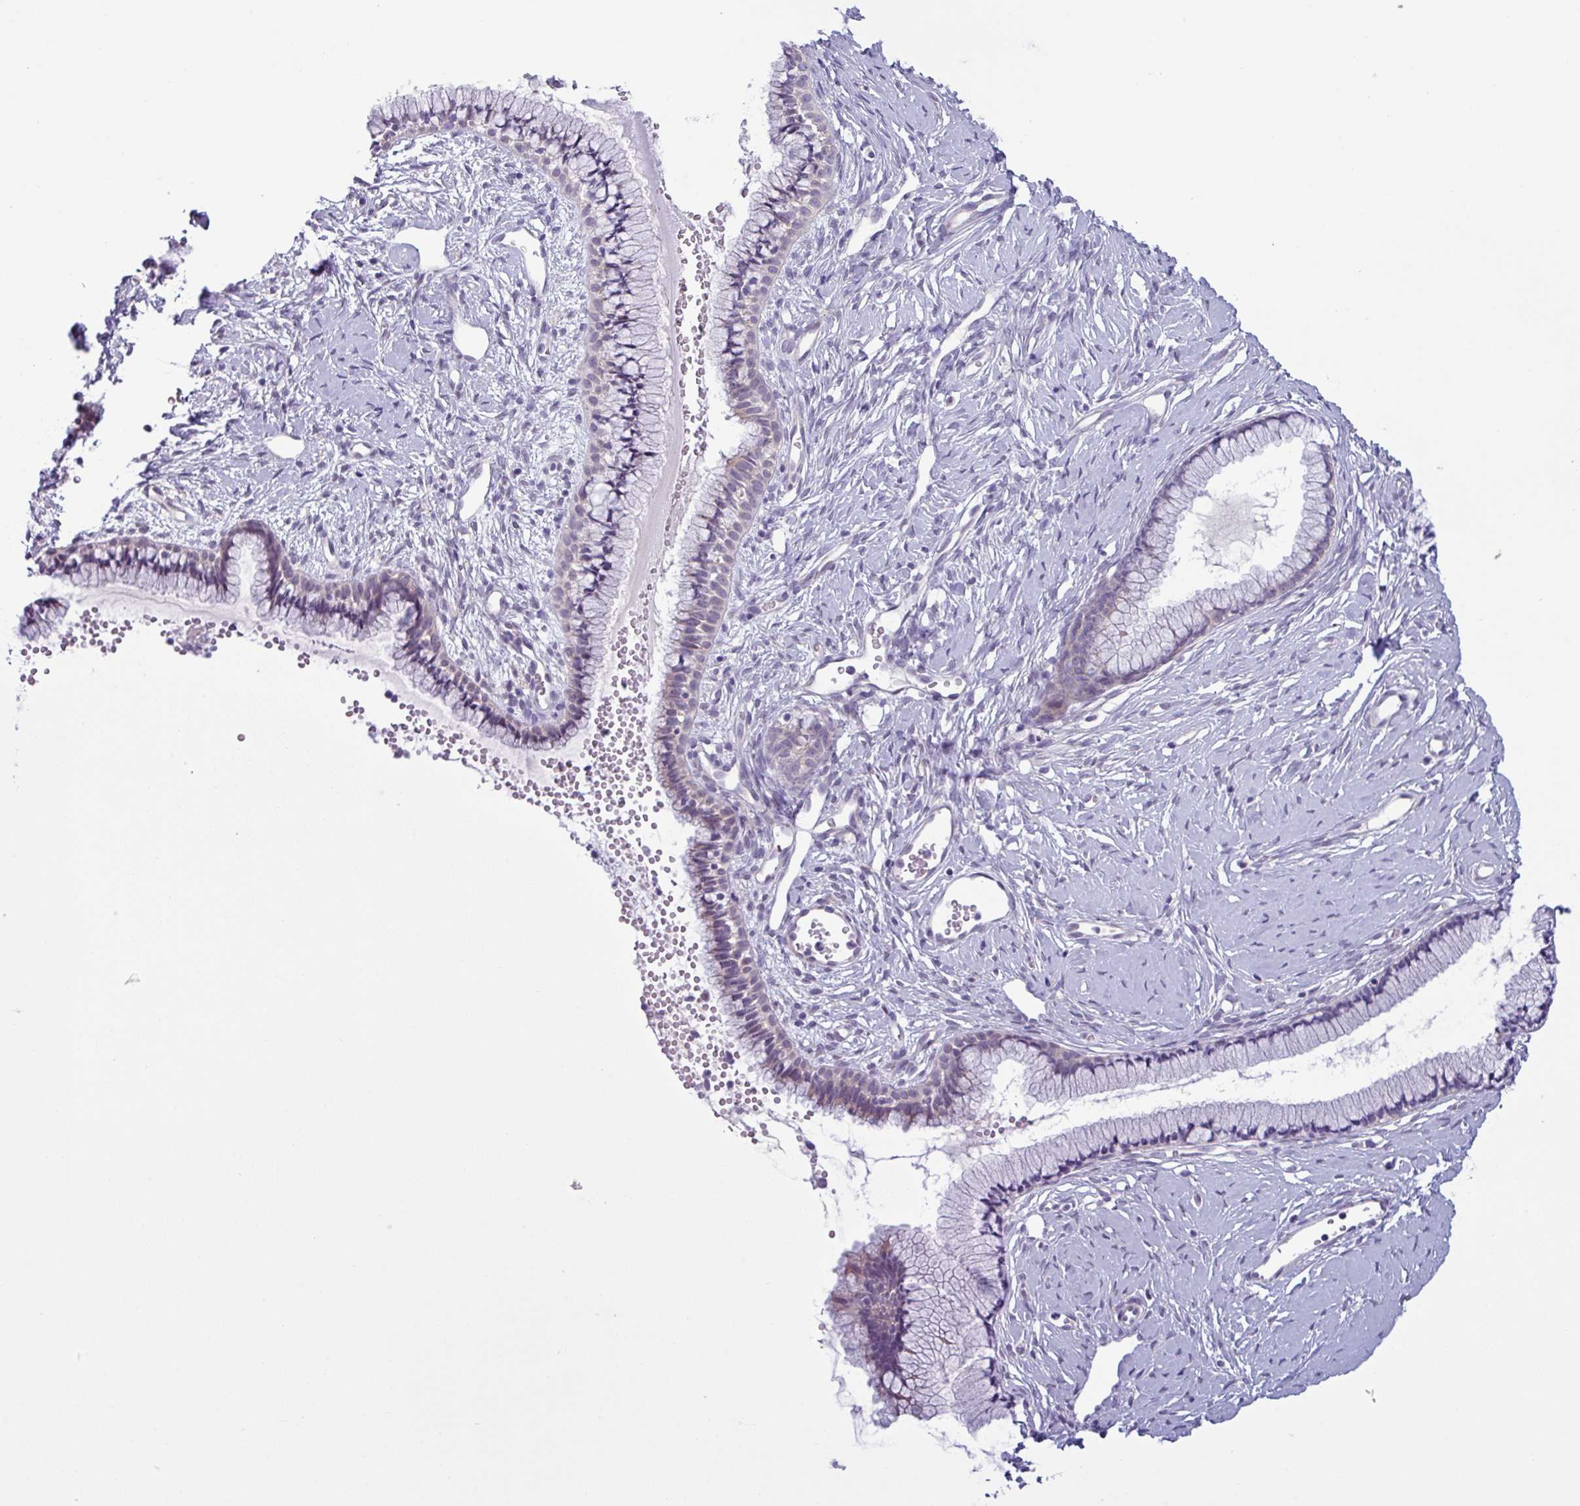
{"staining": {"intensity": "negative", "quantity": "none", "location": "none"}, "tissue": "cervix", "cell_type": "Glandular cells", "image_type": "normal", "snomed": [{"axis": "morphology", "description": "Normal tissue, NOS"}, {"axis": "topography", "description": "Cervix"}], "caption": "Glandular cells are negative for brown protein staining in normal cervix. (Stains: DAB IHC with hematoxylin counter stain, Microscopy: brightfield microscopy at high magnification).", "gene": "C20orf27", "patient": {"sex": "female", "age": 40}}